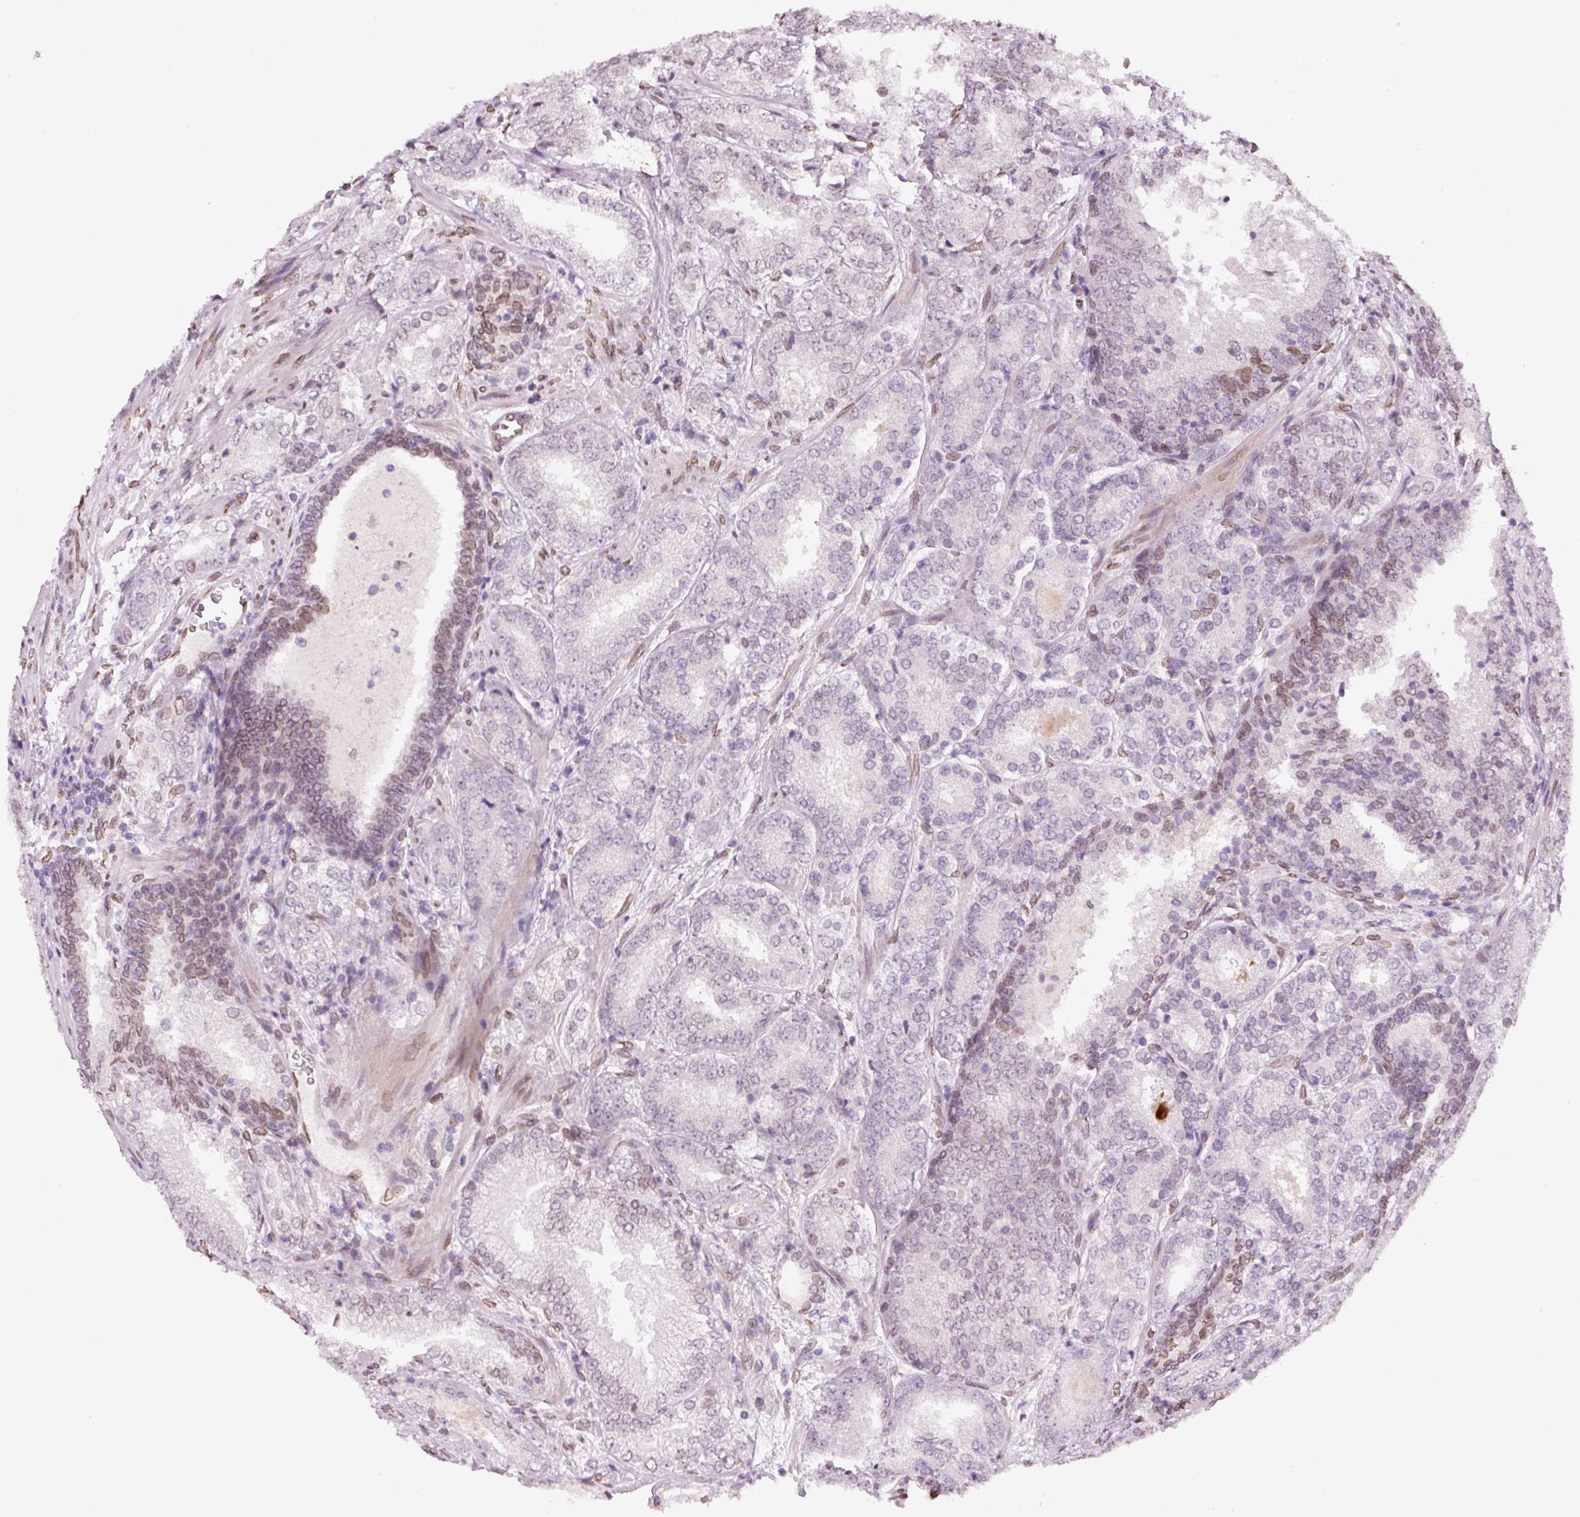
{"staining": {"intensity": "negative", "quantity": "none", "location": "none"}, "tissue": "prostate cancer", "cell_type": "Tumor cells", "image_type": "cancer", "snomed": [{"axis": "morphology", "description": "Adenocarcinoma, High grade"}, {"axis": "topography", "description": "Prostate"}], "caption": "Immunohistochemistry (IHC) photomicrograph of neoplastic tissue: human prostate cancer stained with DAB (3,3'-diaminobenzidine) exhibits no significant protein staining in tumor cells.", "gene": "ZNF224", "patient": {"sex": "male", "age": 63}}